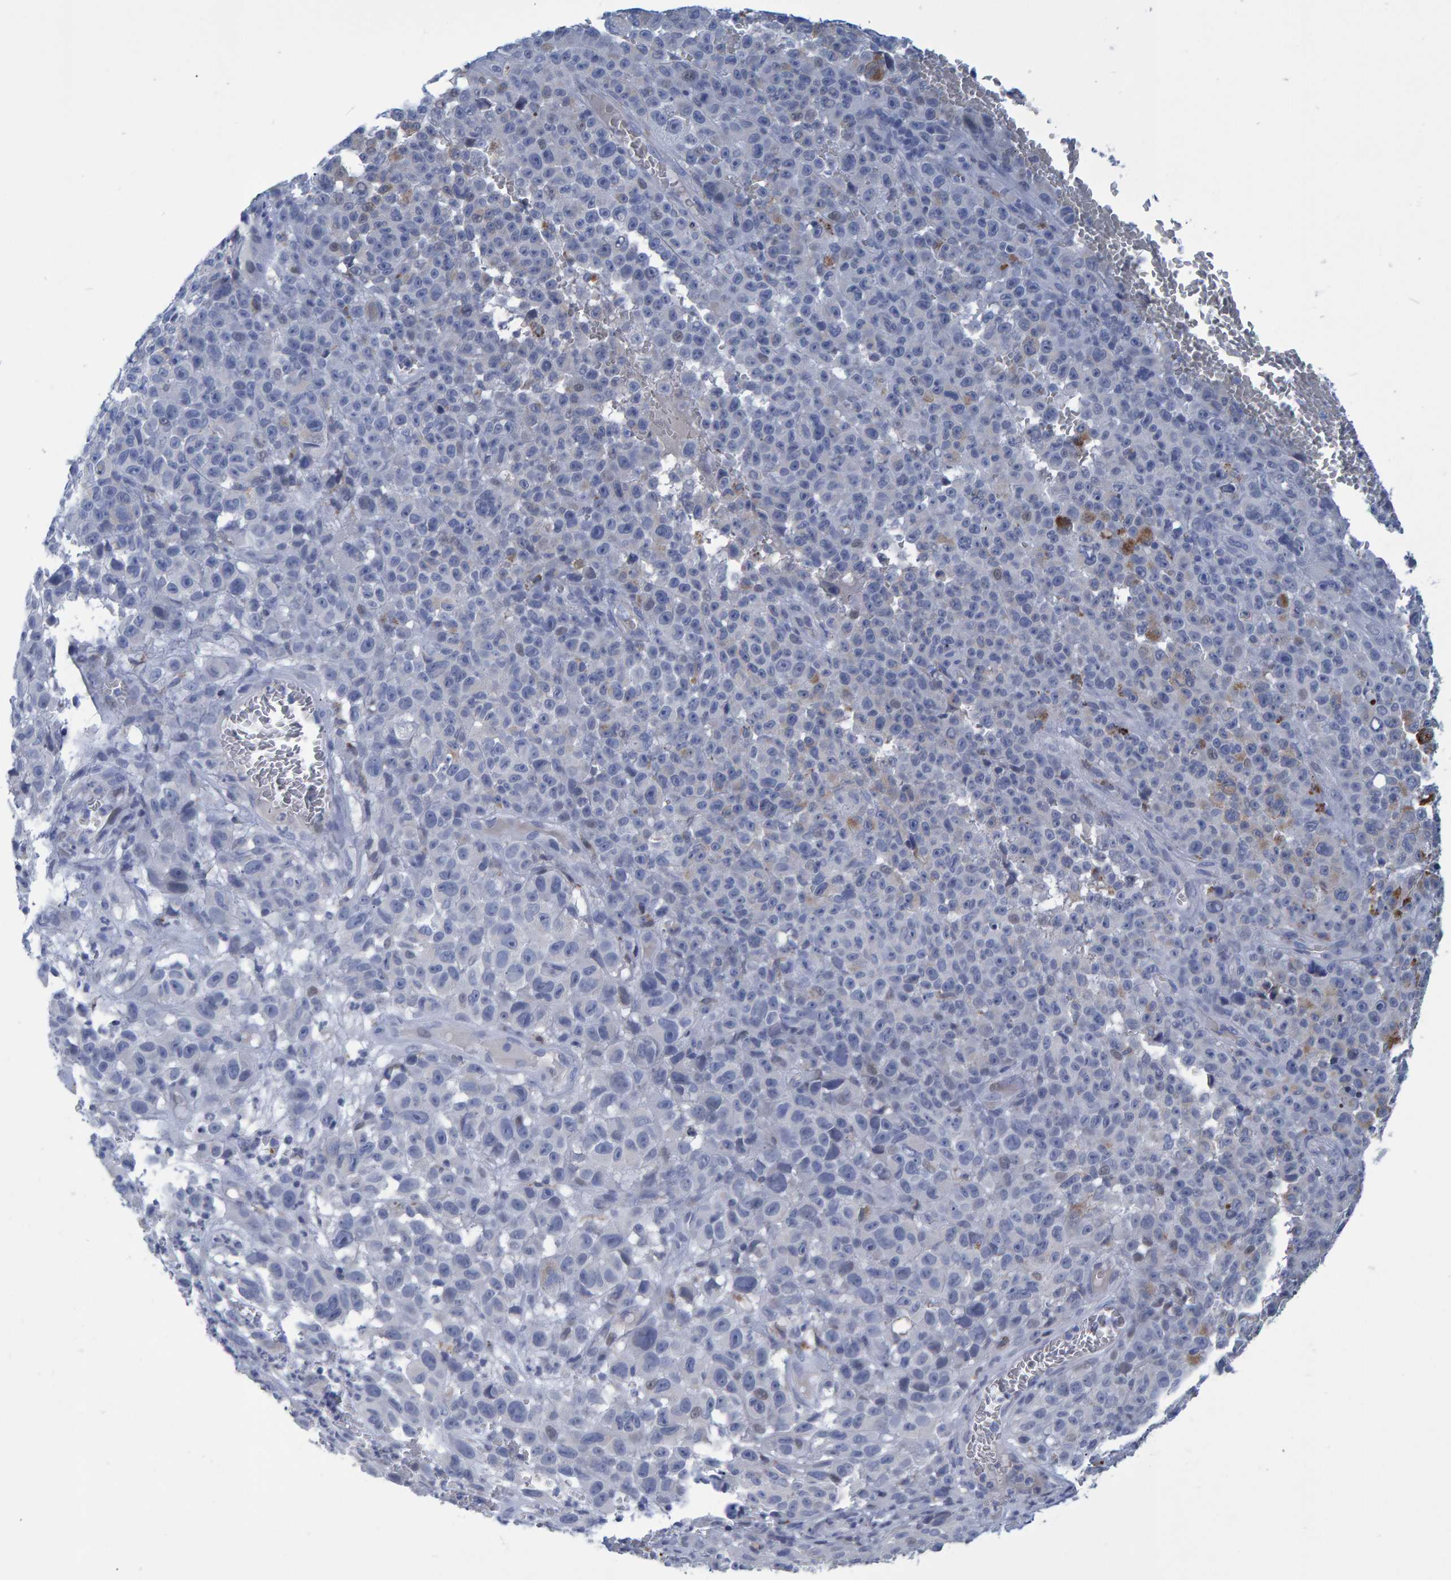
{"staining": {"intensity": "negative", "quantity": "none", "location": "none"}, "tissue": "melanoma", "cell_type": "Tumor cells", "image_type": "cancer", "snomed": [{"axis": "morphology", "description": "Malignant melanoma, NOS"}, {"axis": "topography", "description": "Skin"}], "caption": "DAB immunohistochemical staining of human melanoma exhibits no significant expression in tumor cells. Brightfield microscopy of IHC stained with DAB (3,3'-diaminobenzidine) (brown) and hematoxylin (blue), captured at high magnification.", "gene": "PROCA1", "patient": {"sex": "female", "age": 82}}